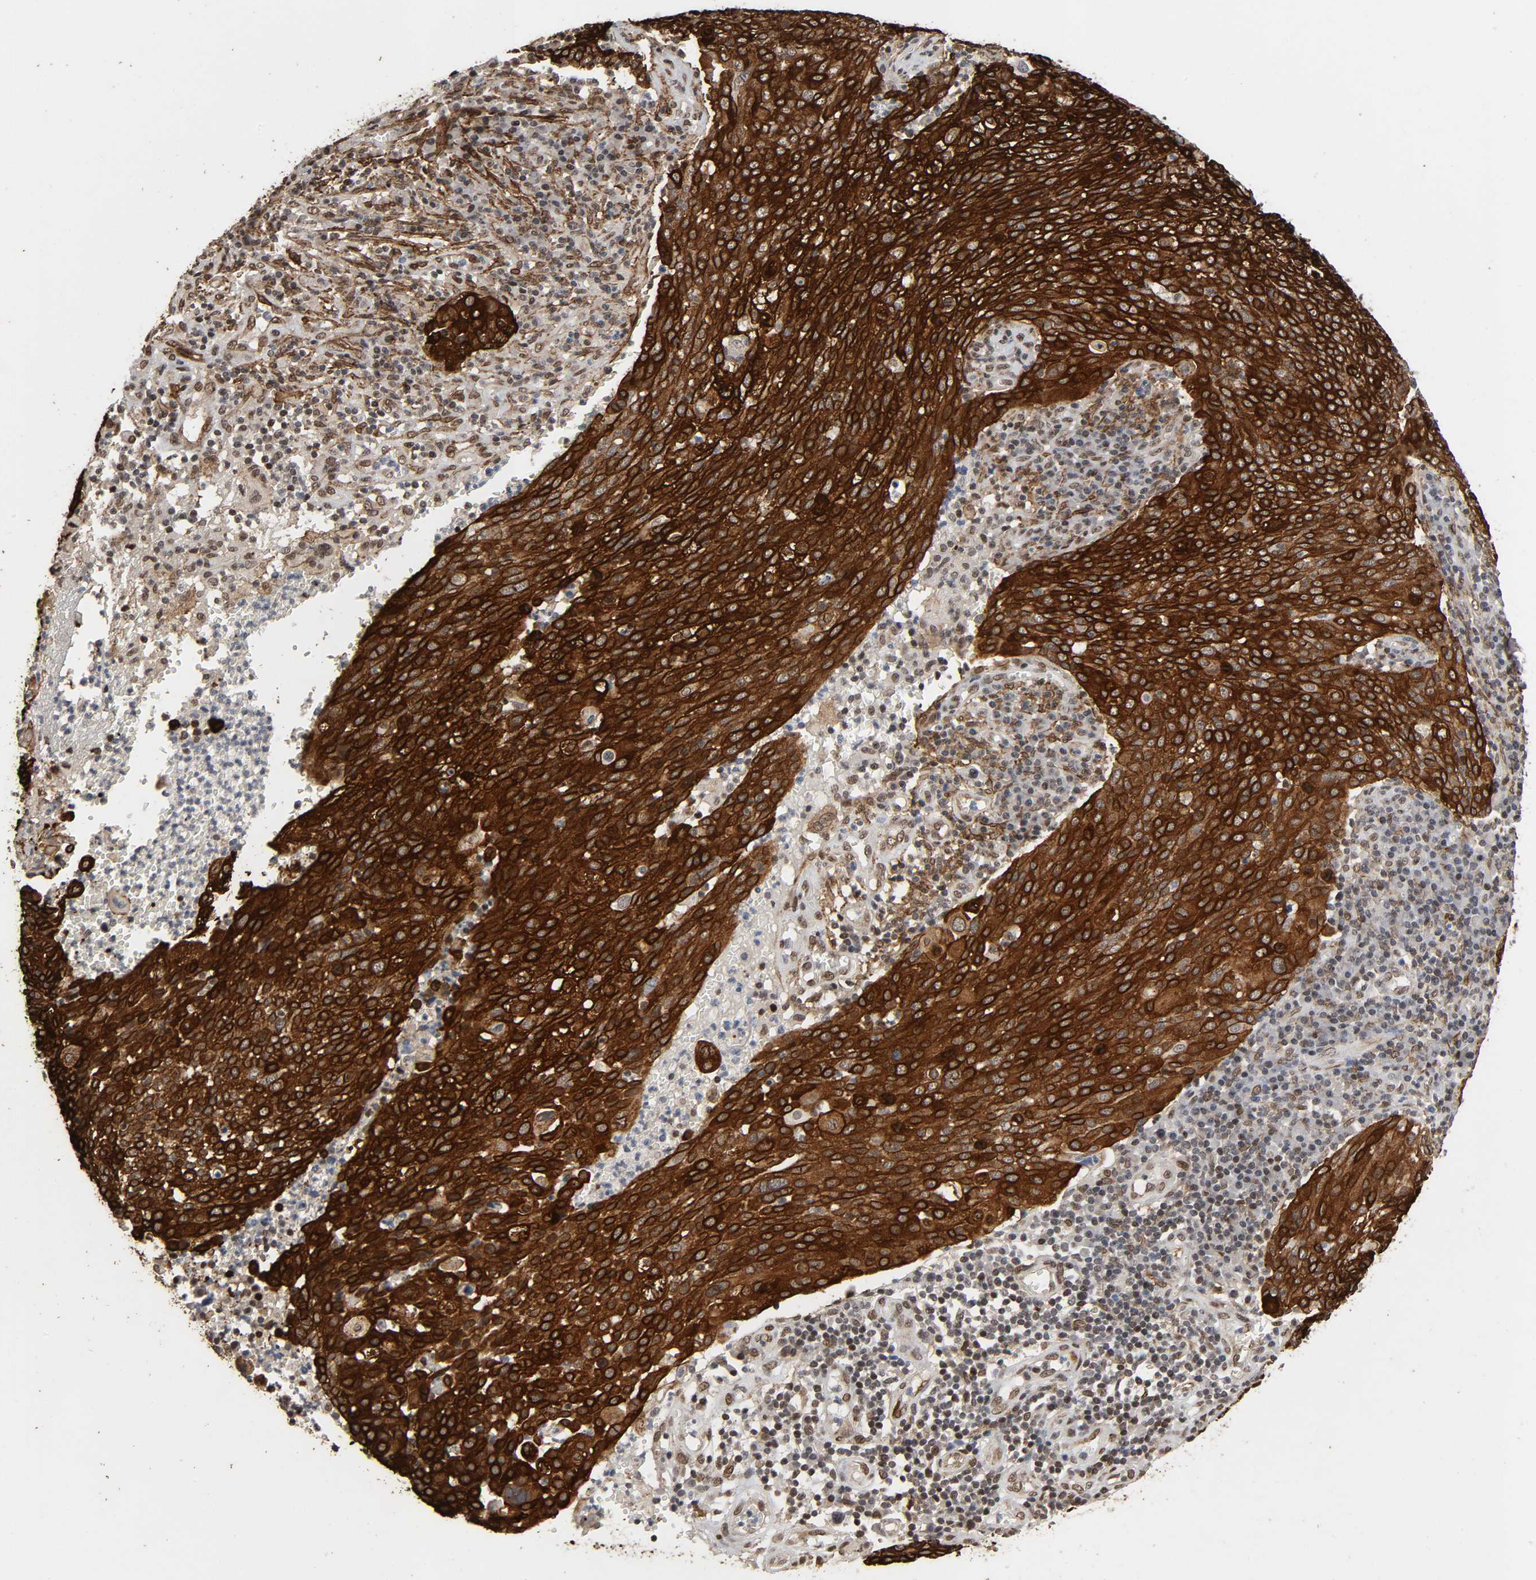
{"staining": {"intensity": "strong", "quantity": ">75%", "location": "cytoplasmic/membranous"}, "tissue": "cervical cancer", "cell_type": "Tumor cells", "image_type": "cancer", "snomed": [{"axis": "morphology", "description": "Squamous cell carcinoma, NOS"}, {"axis": "topography", "description": "Cervix"}], "caption": "A photomicrograph showing strong cytoplasmic/membranous staining in approximately >75% of tumor cells in squamous cell carcinoma (cervical), as visualized by brown immunohistochemical staining.", "gene": "AHNAK2", "patient": {"sex": "female", "age": 40}}